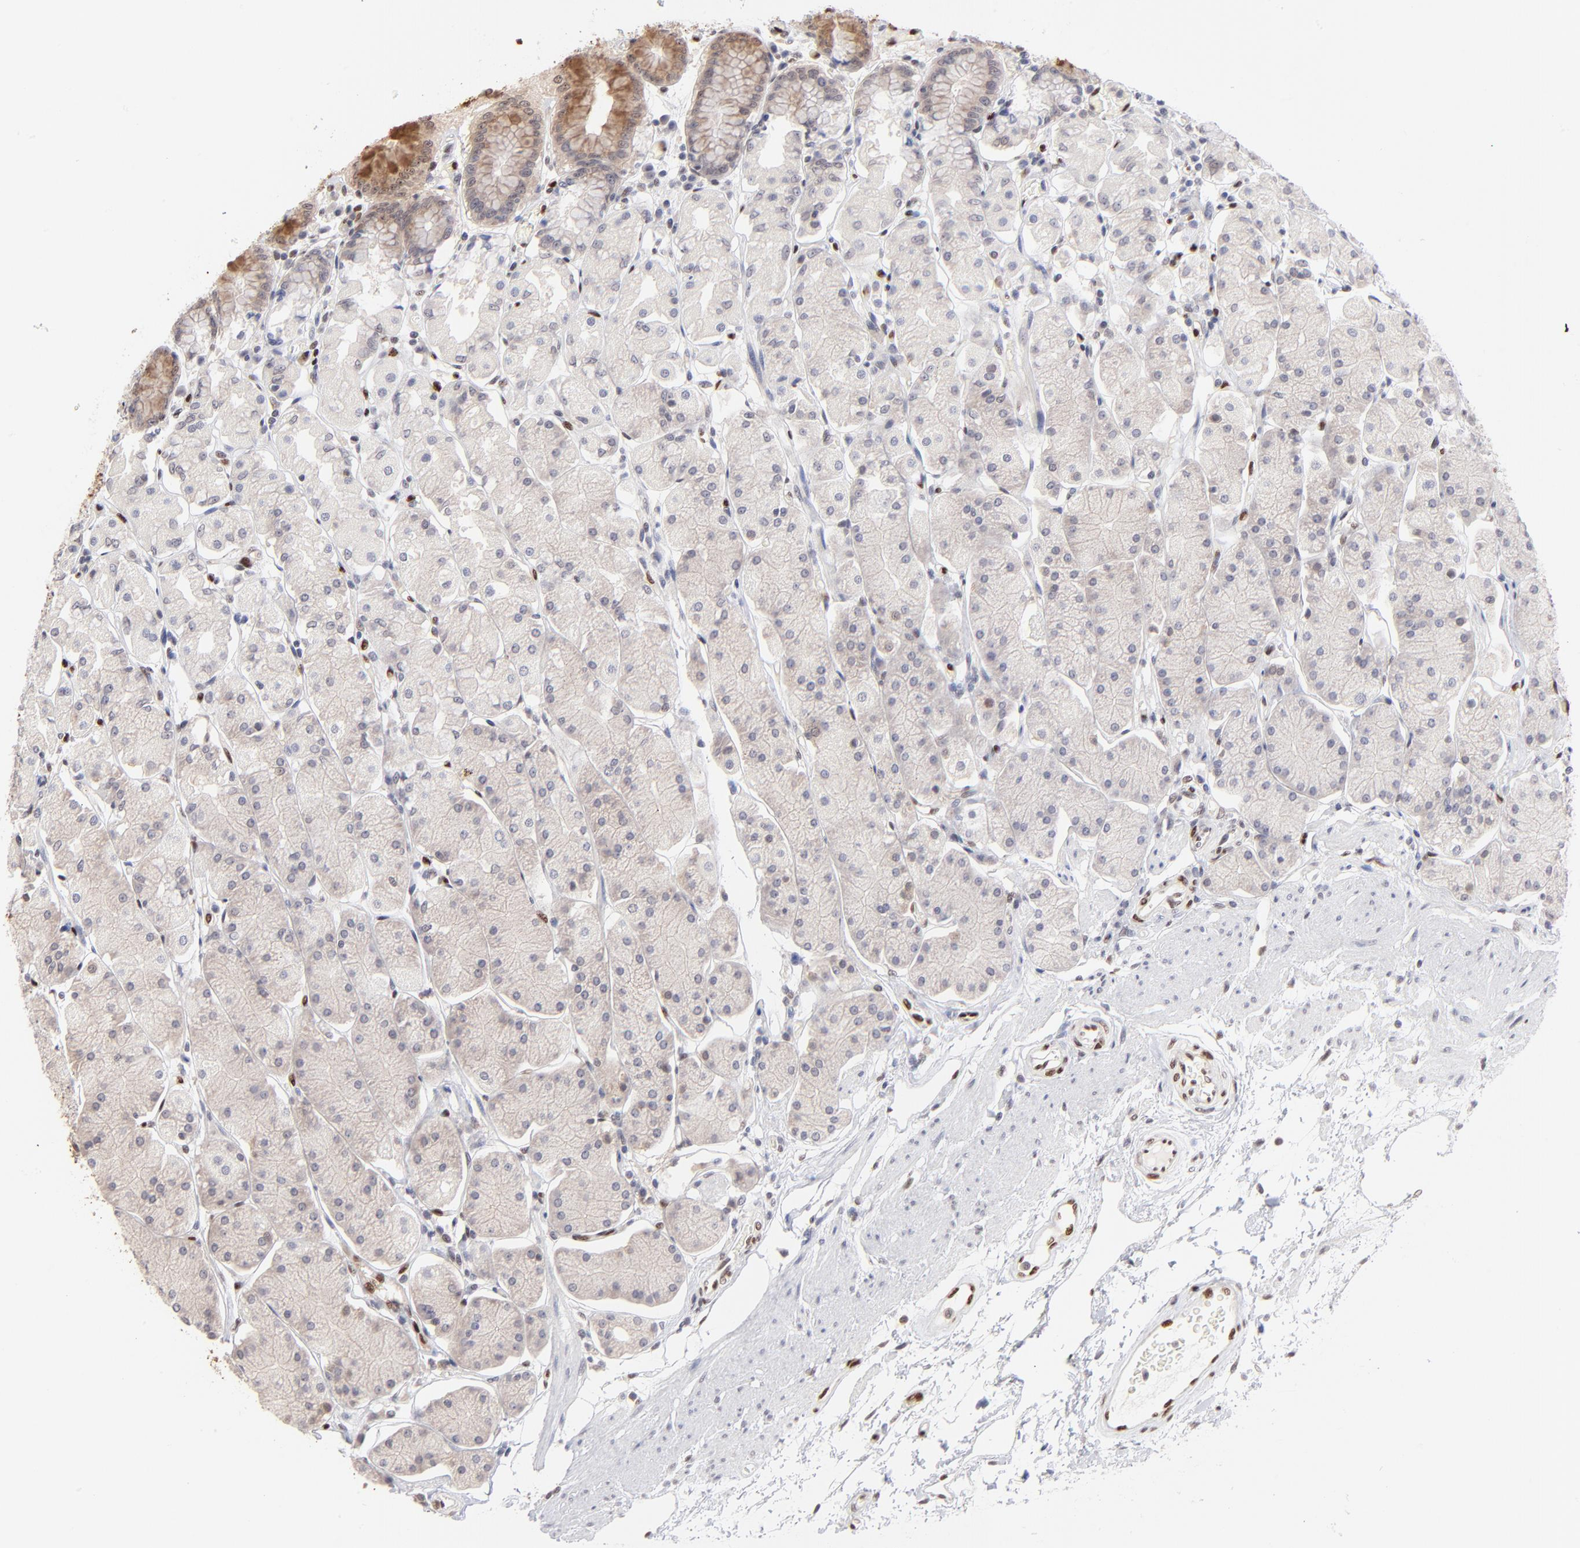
{"staining": {"intensity": "moderate", "quantity": "<25%", "location": "cytoplasmic/membranous,nuclear"}, "tissue": "stomach", "cell_type": "Glandular cells", "image_type": "normal", "snomed": [{"axis": "morphology", "description": "Normal tissue, NOS"}, {"axis": "topography", "description": "Stomach, upper"}, {"axis": "topography", "description": "Stomach"}], "caption": "A brown stain highlights moderate cytoplasmic/membranous,nuclear expression of a protein in glandular cells of benign stomach. The staining was performed using DAB to visualize the protein expression in brown, while the nuclei were stained in blue with hematoxylin (Magnification: 20x).", "gene": "STAT3", "patient": {"sex": "male", "age": 76}}